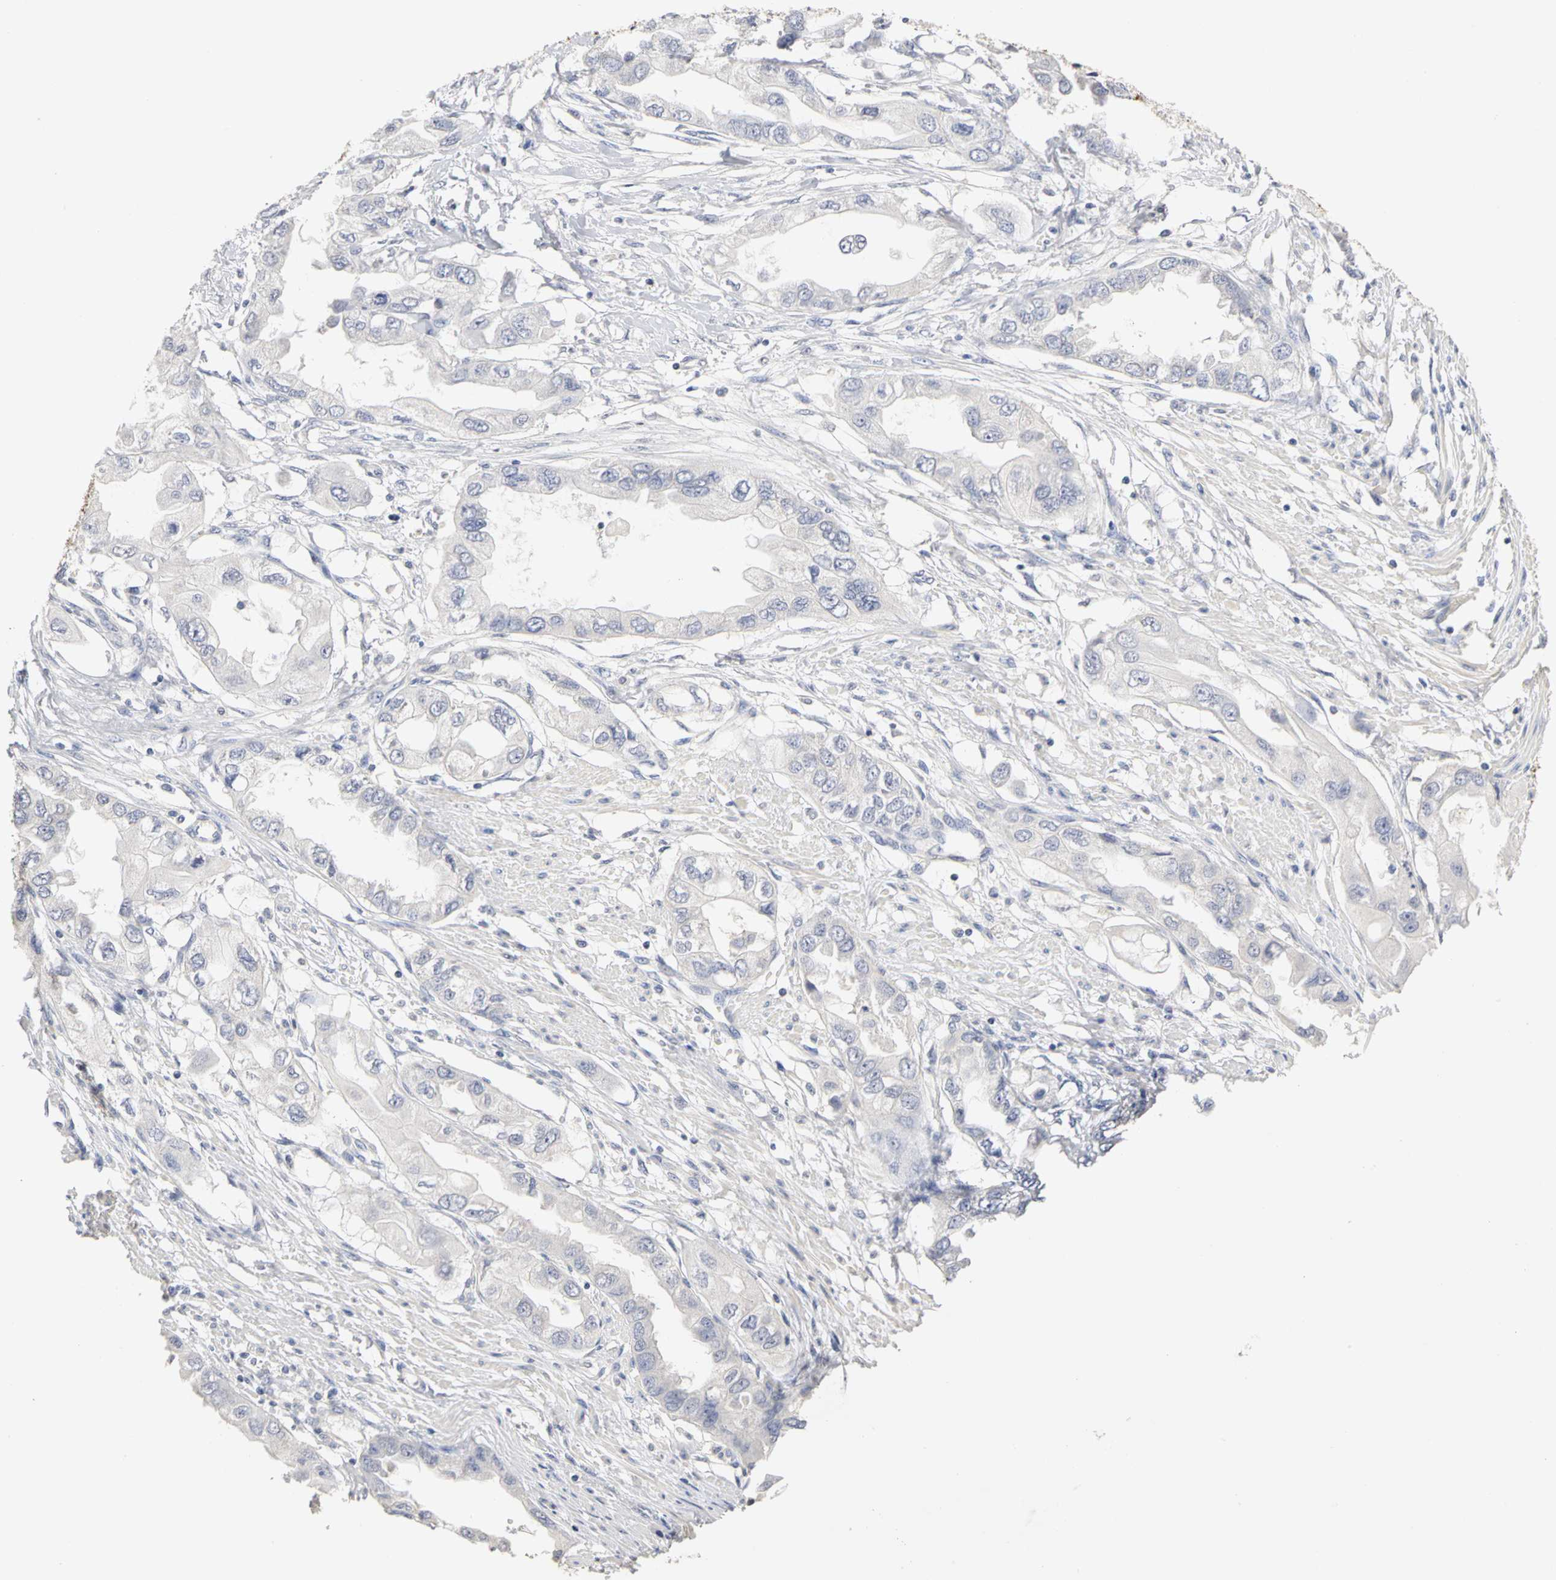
{"staining": {"intensity": "negative", "quantity": "none", "location": "none"}, "tissue": "endometrial cancer", "cell_type": "Tumor cells", "image_type": "cancer", "snomed": [{"axis": "morphology", "description": "Adenocarcinoma, NOS"}, {"axis": "topography", "description": "Endometrium"}], "caption": "This is an immunohistochemistry micrograph of human endometrial adenocarcinoma. There is no positivity in tumor cells.", "gene": "PGR", "patient": {"sex": "female", "age": 67}}